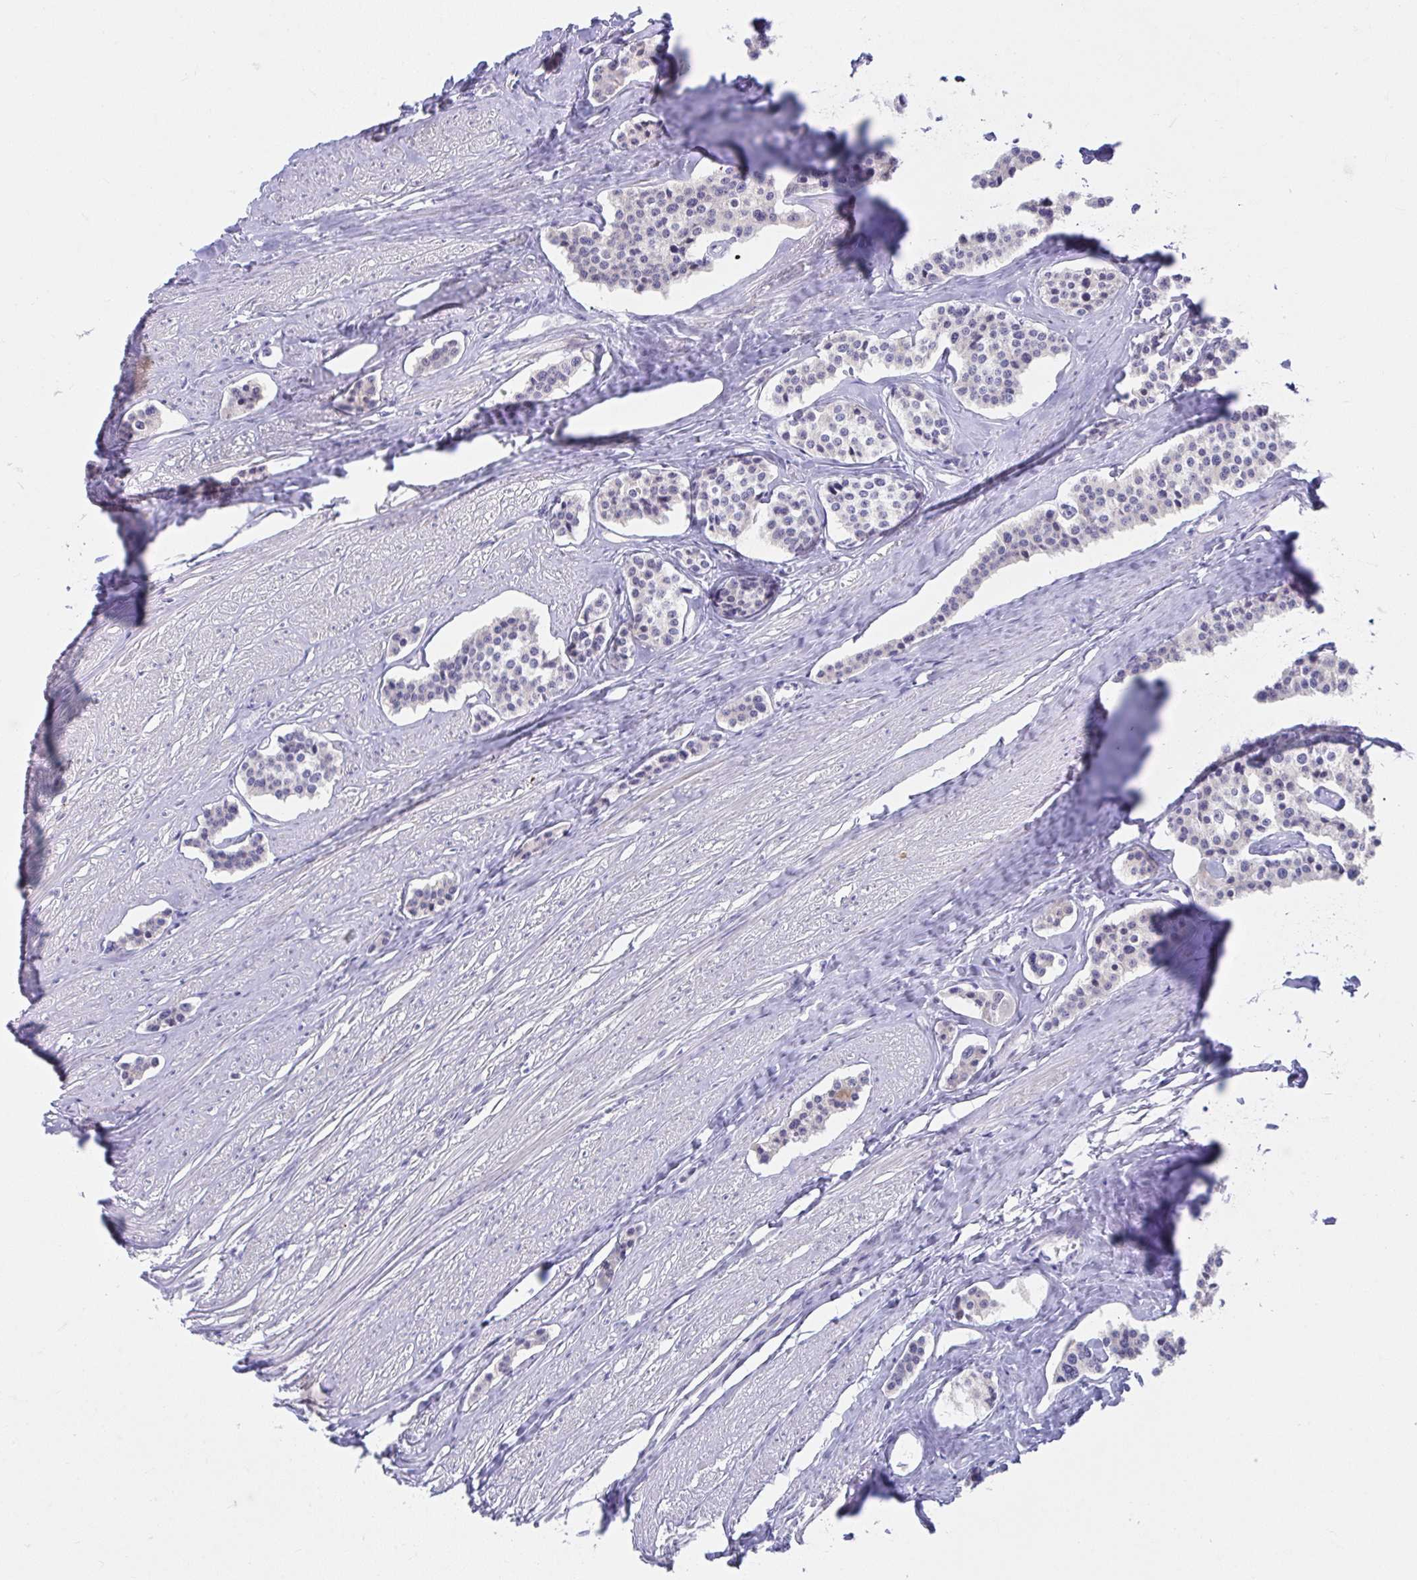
{"staining": {"intensity": "negative", "quantity": "none", "location": "none"}, "tissue": "carcinoid", "cell_type": "Tumor cells", "image_type": "cancer", "snomed": [{"axis": "morphology", "description": "Carcinoid, malignant, NOS"}, {"axis": "topography", "description": "Small intestine"}], "caption": "Immunohistochemistry of carcinoid reveals no positivity in tumor cells. The staining is performed using DAB brown chromogen with nuclei counter-stained in using hematoxylin.", "gene": "SLAMF7", "patient": {"sex": "male", "age": 60}}